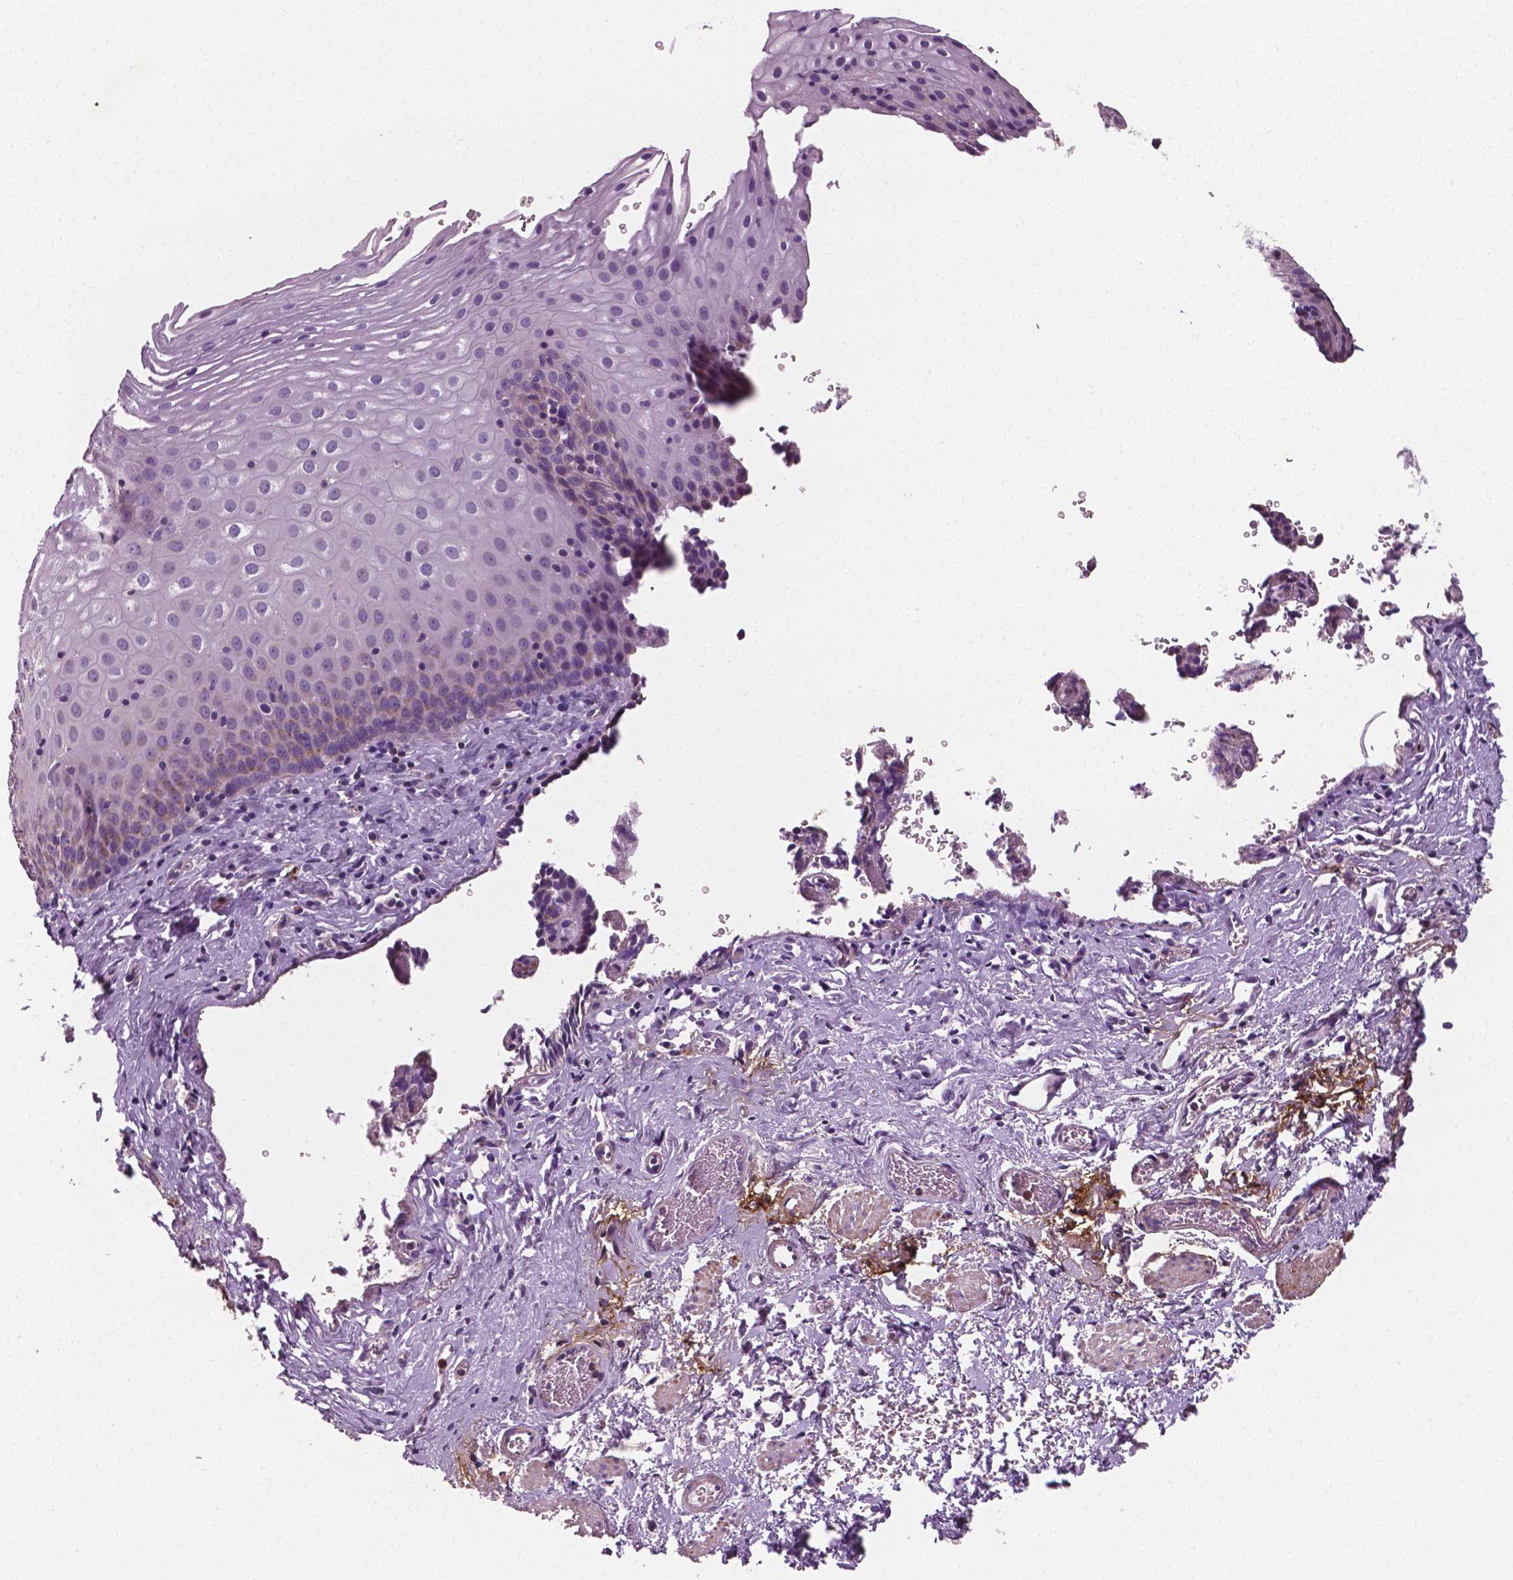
{"staining": {"intensity": "weak", "quantity": "<25%", "location": "cytoplasmic/membranous"}, "tissue": "esophagus", "cell_type": "Squamous epithelial cells", "image_type": "normal", "snomed": [{"axis": "morphology", "description": "Normal tissue, NOS"}, {"axis": "topography", "description": "Esophagus"}], "caption": "This is an immunohistochemistry histopathology image of benign human esophagus. There is no positivity in squamous epithelial cells.", "gene": "PTX3", "patient": {"sex": "male", "age": 68}}